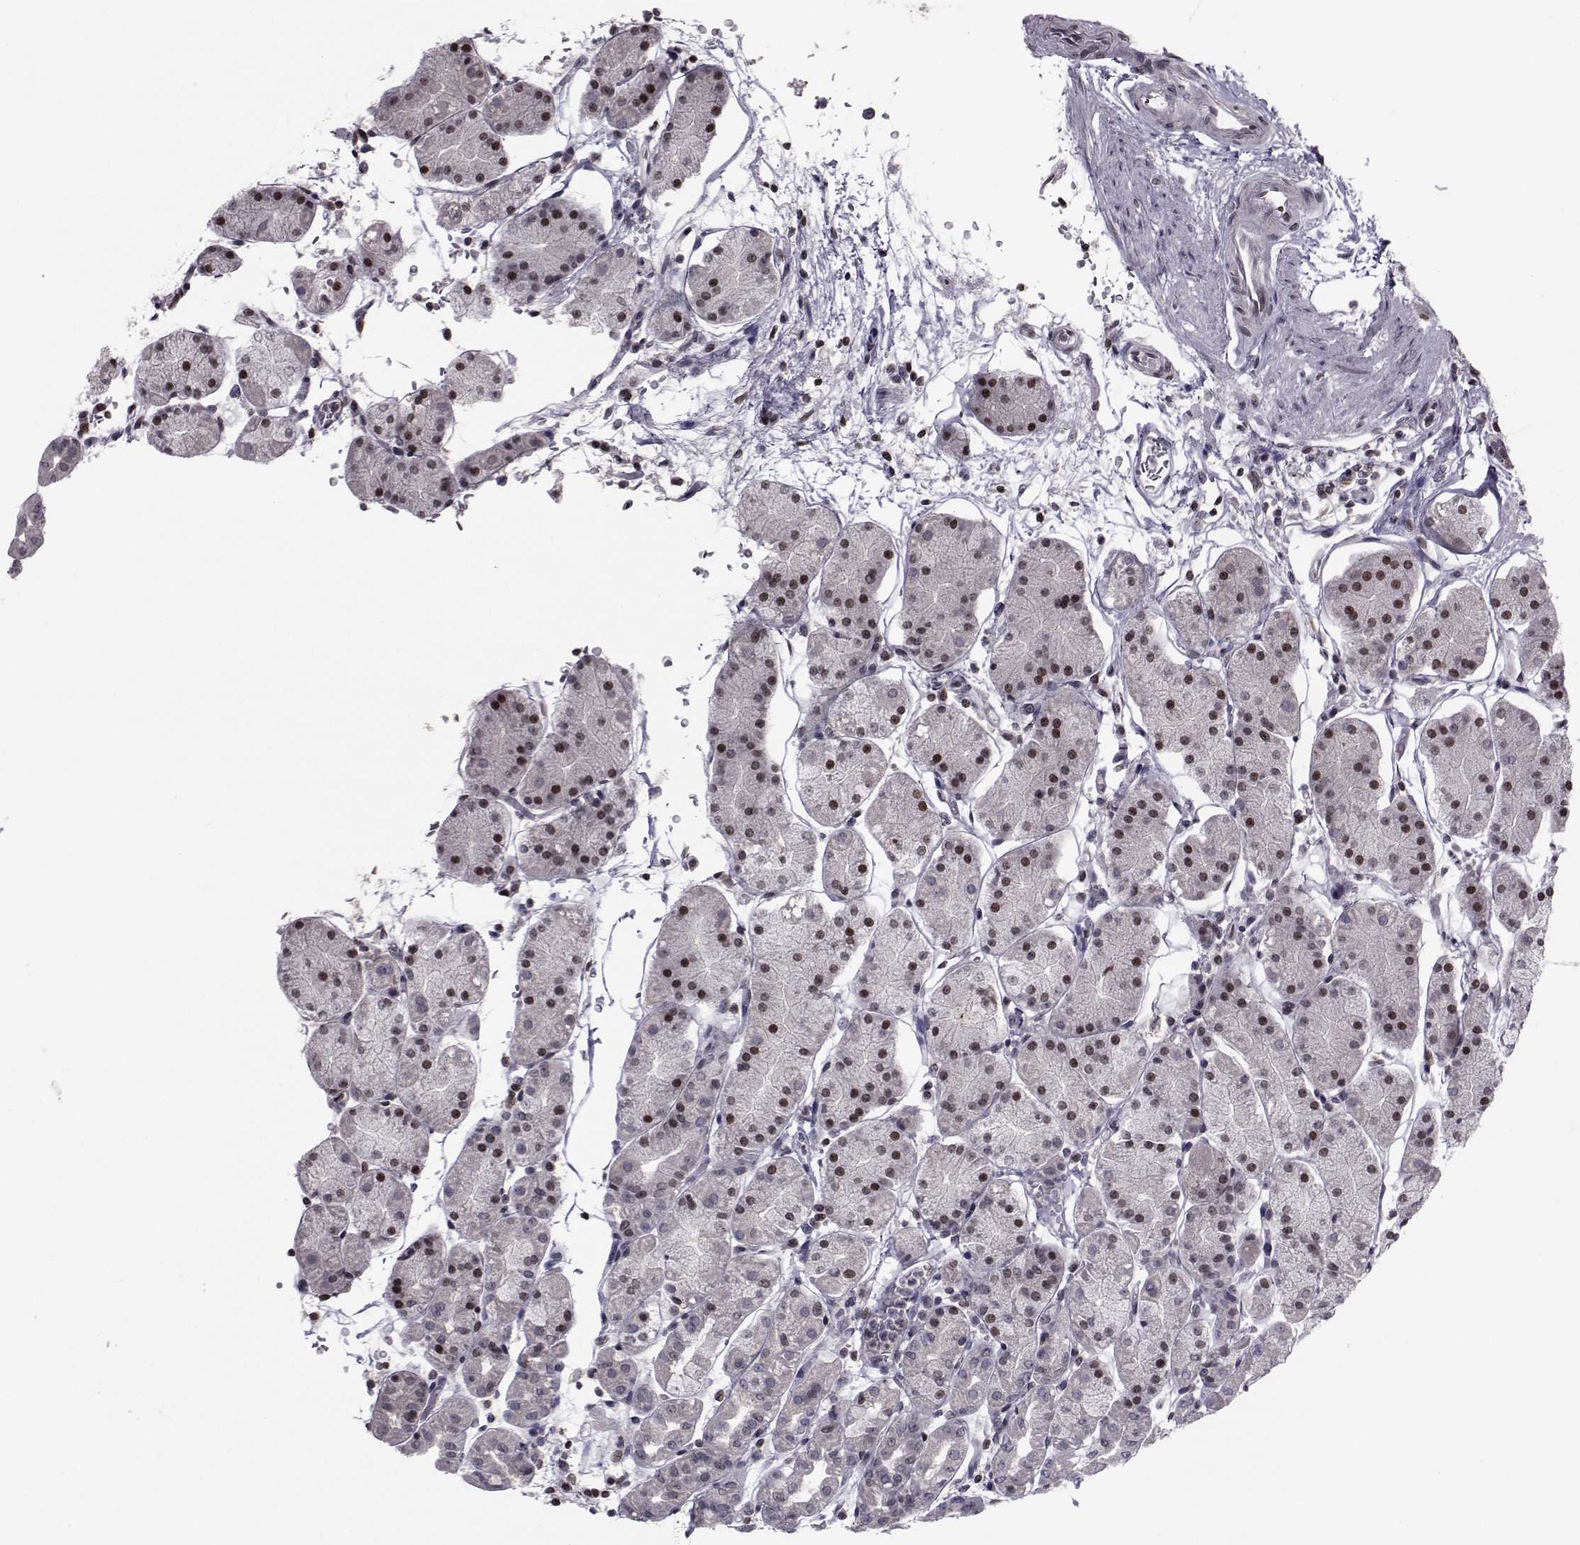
{"staining": {"intensity": "strong", "quantity": "<25%", "location": "nuclear"}, "tissue": "stomach", "cell_type": "Glandular cells", "image_type": "normal", "snomed": [{"axis": "morphology", "description": "Normal tissue, NOS"}, {"axis": "topography", "description": "Stomach"}], "caption": "Immunohistochemistry (IHC) histopathology image of normal stomach: stomach stained using immunohistochemistry (IHC) displays medium levels of strong protein expression localized specifically in the nuclear of glandular cells, appearing as a nuclear brown color.", "gene": "PCP4L1", "patient": {"sex": "male", "age": 54}}